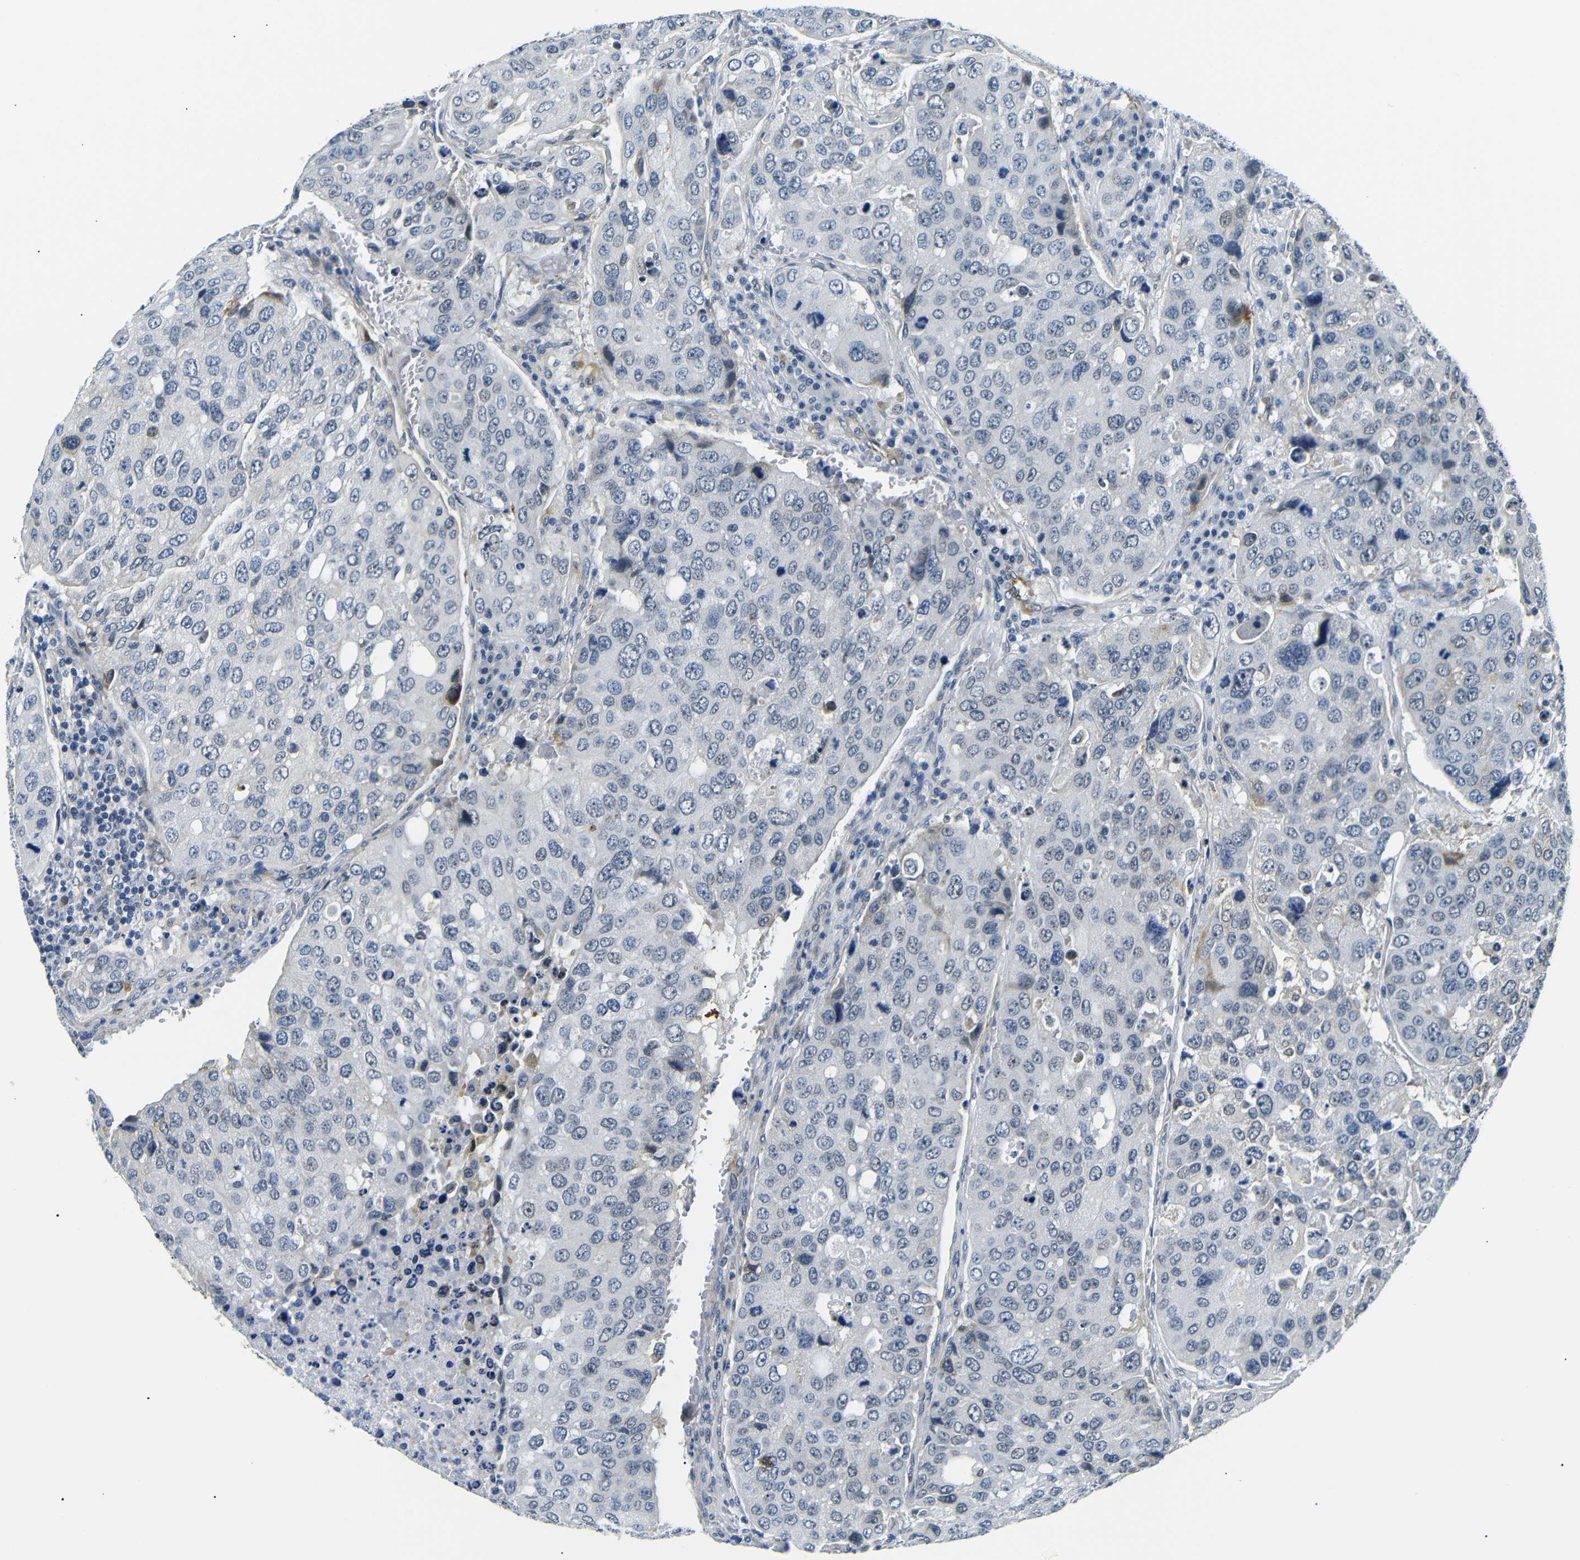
{"staining": {"intensity": "negative", "quantity": "none", "location": "none"}, "tissue": "urothelial cancer", "cell_type": "Tumor cells", "image_type": "cancer", "snomed": [{"axis": "morphology", "description": "Urothelial carcinoma, High grade"}, {"axis": "topography", "description": "Lymph node"}, {"axis": "topography", "description": "Urinary bladder"}], "caption": "High power microscopy histopathology image of an immunohistochemistry photomicrograph of urothelial cancer, revealing no significant positivity in tumor cells.", "gene": "TAFA1", "patient": {"sex": "male", "age": 51}}